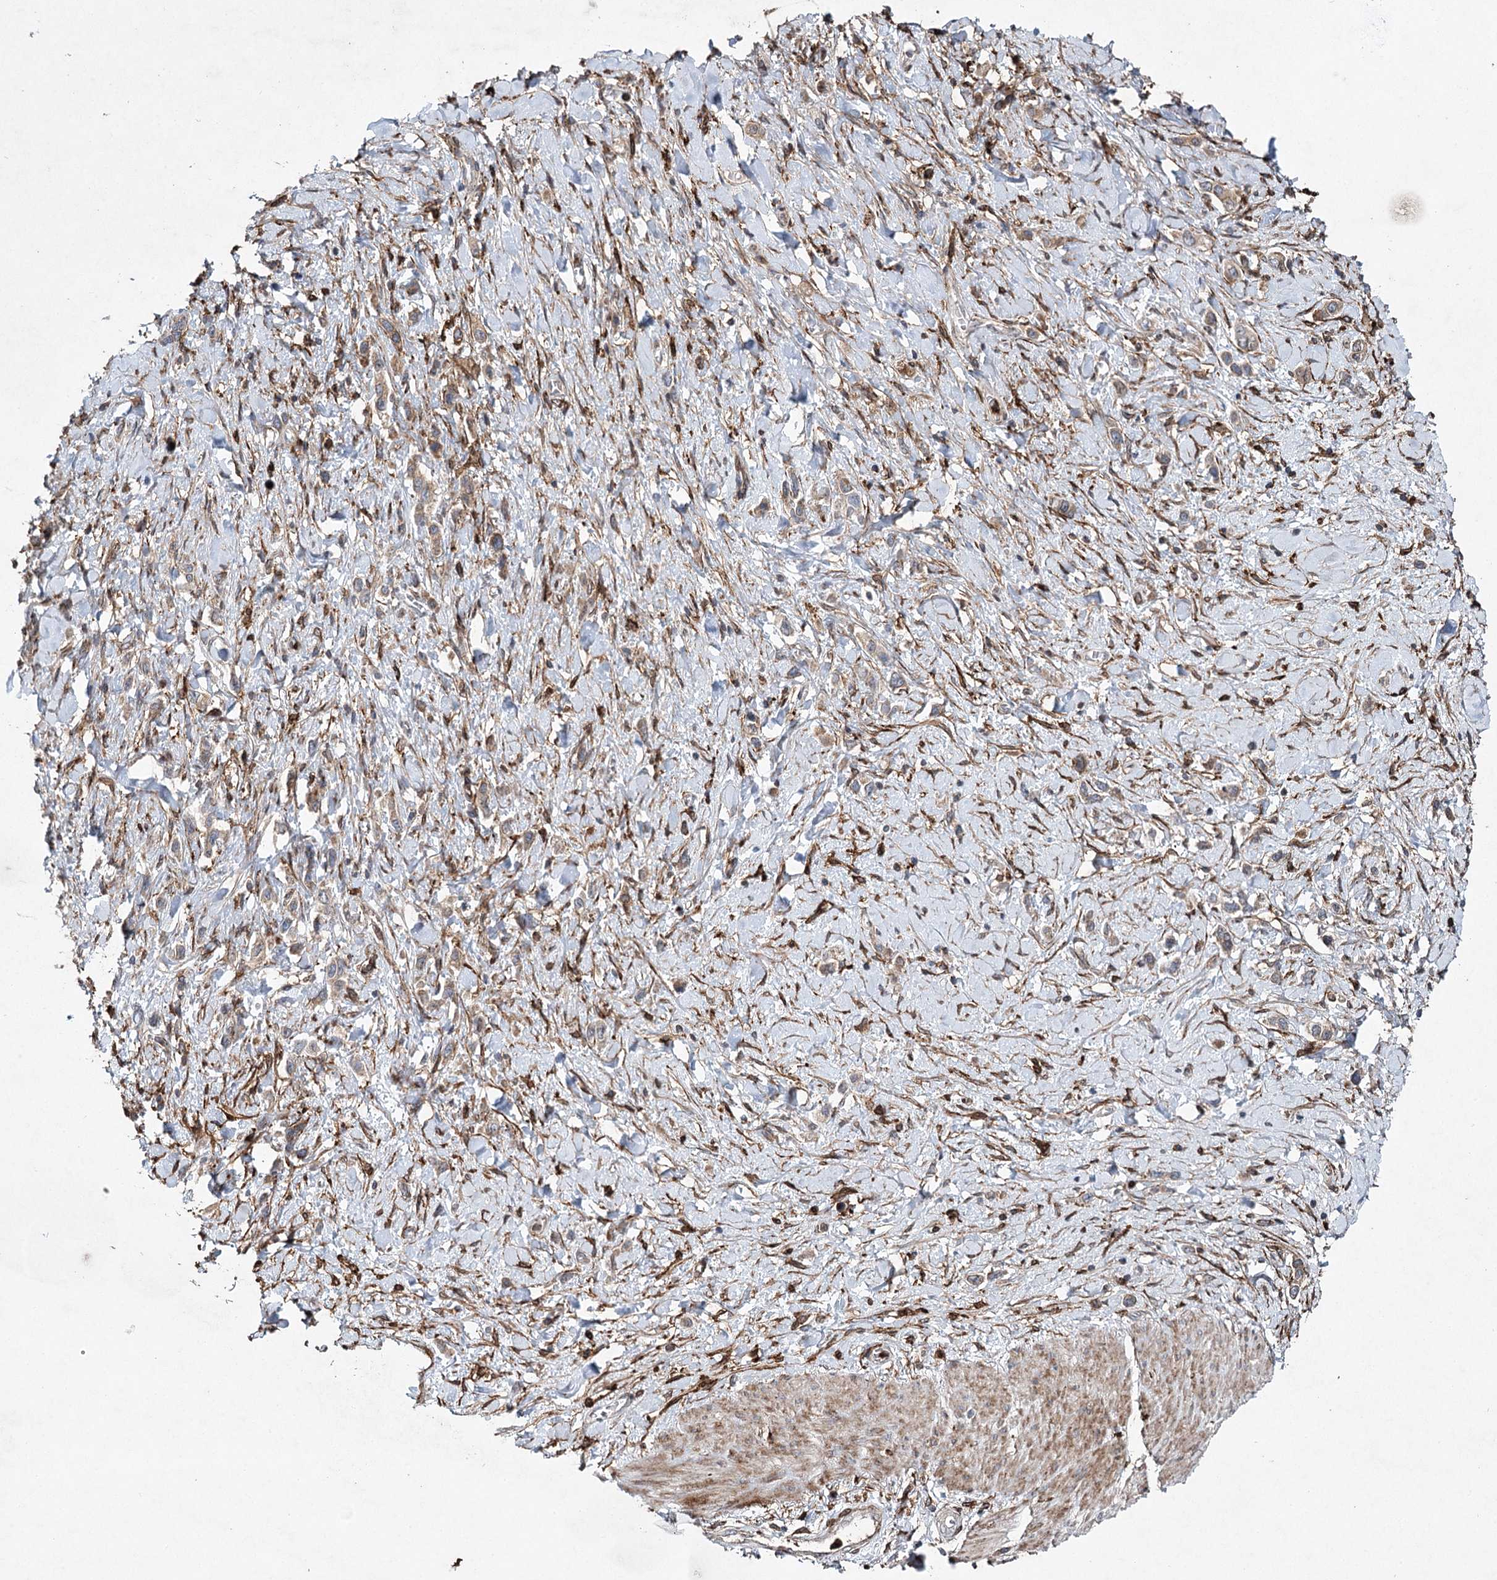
{"staining": {"intensity": "negative", "quantity": "none", "location": "none"}, "tissue": "stomach cancer", "cell_type": "Tumor cells", "image_type": "cancer", "snomed": [{"axis": "morphology", "description": "Normal tissue, NOS"}, {"axis": "morphology", "description": "Adenocarcinoma, NOS"}, {"axis": "topography", "description": "Stomach, upper"}, {"axis": "topography", "description": "Stomach"}], "caption": "DAB immunohistochemical staining of human stomach cancer reveals no significant expression in tumor cells.", "gene": "DCUN1D4", "patient": {"sex": "female", "age": 65}}